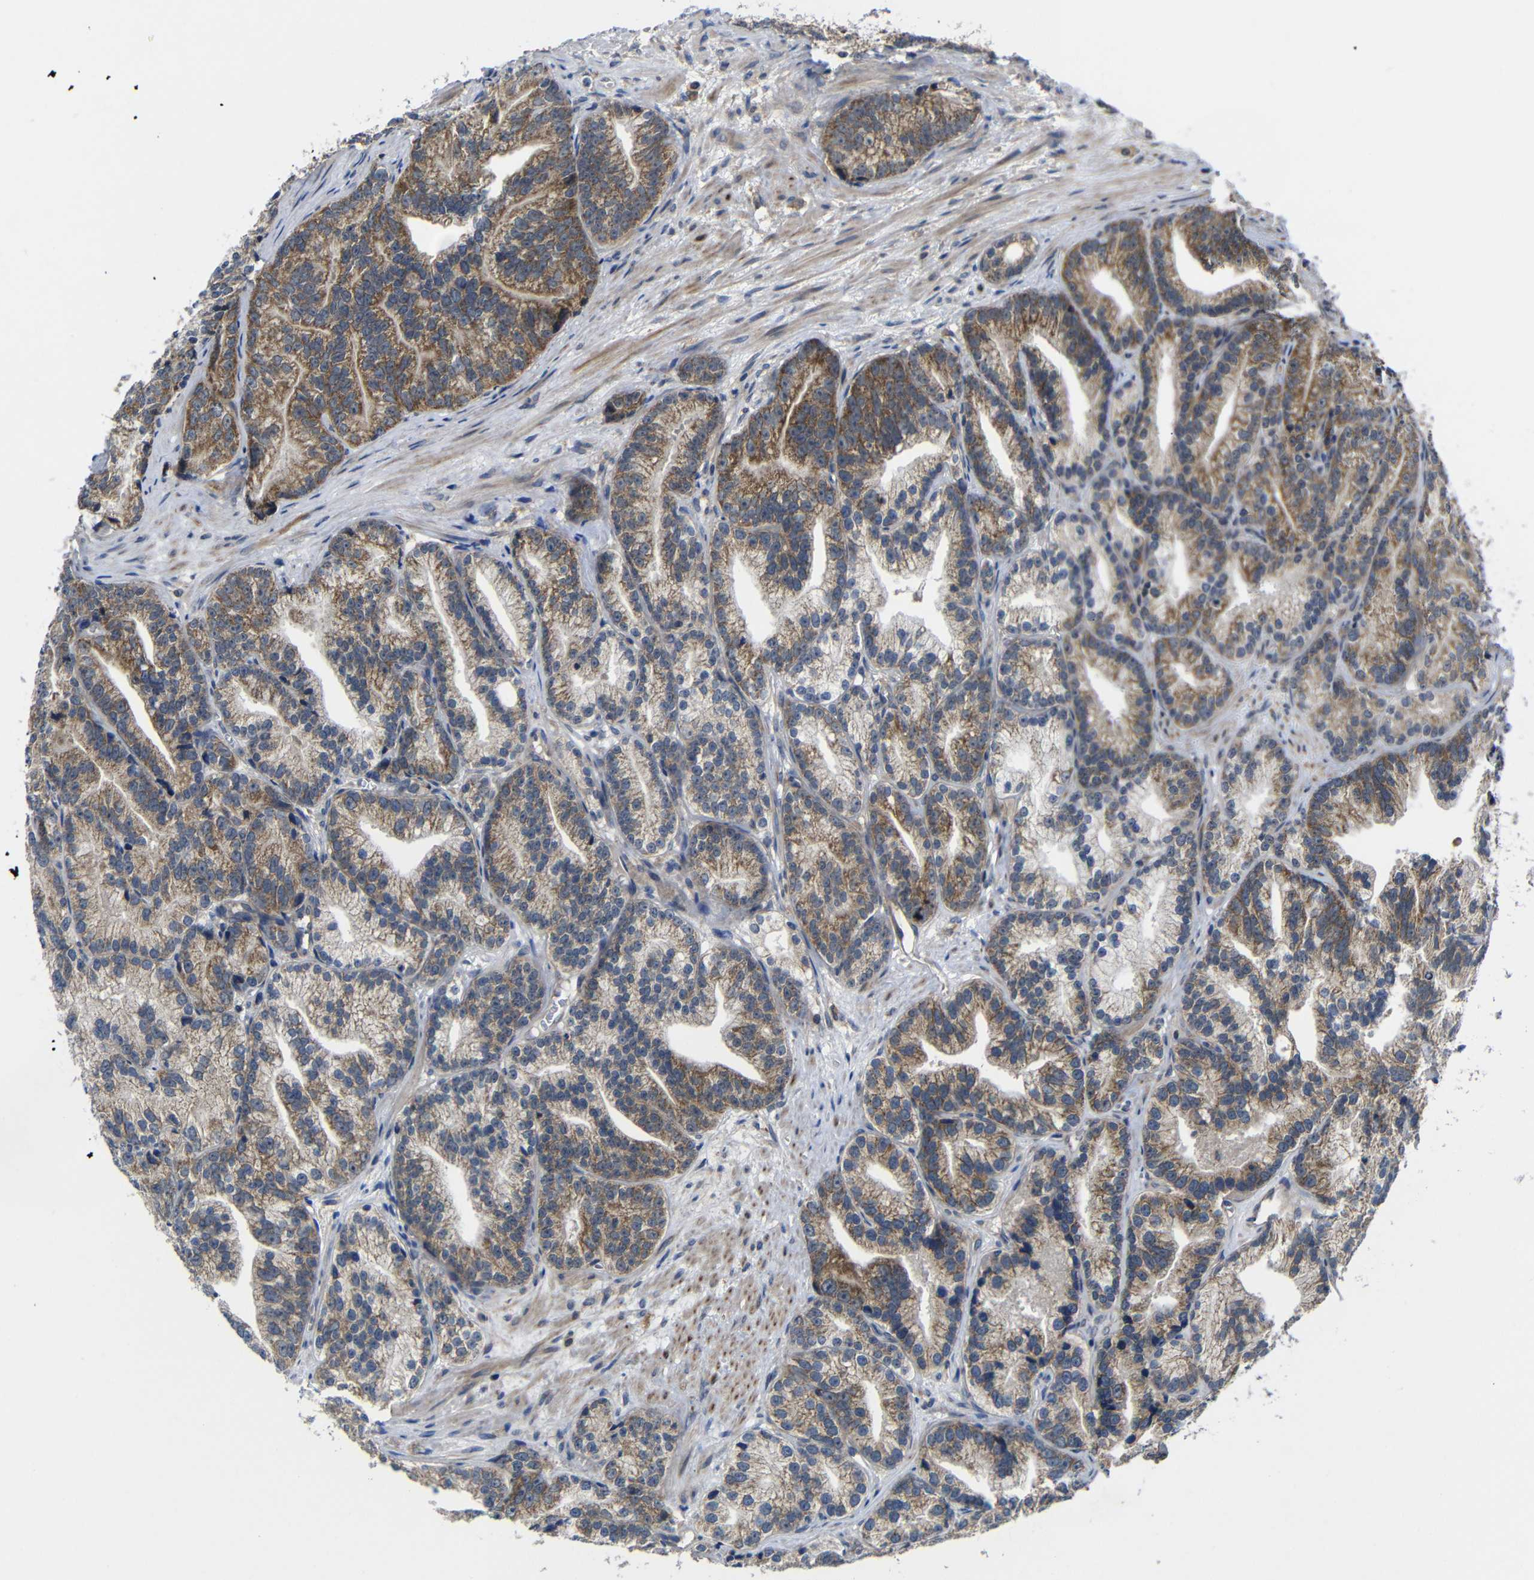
{"staining": {"intensity": "moderate", "quantity": ">75%", "location": "cytoplasmic/membranous"}, "tissue": "prostate cancer", "cell_type": "Tumor cells", "image_type": "cancer", "snomed": [{"axis": "morphology", "description": "Adenocarcinoma, Low grade"}, {"axis": "topography", "description": "Prostate"}], "caption": "The image shows a brown stain indicating the presence of a protein in the cytoplasmic/membranous of tumor cells in prostate adenocarcinoma (low-grade). Using DAB (brown) and hematoxylin (blue) stains, captured at high magnification using brightfield microscopy.", "gene": "LPAR5", "patient": {"sex": "male", "age": 89}}